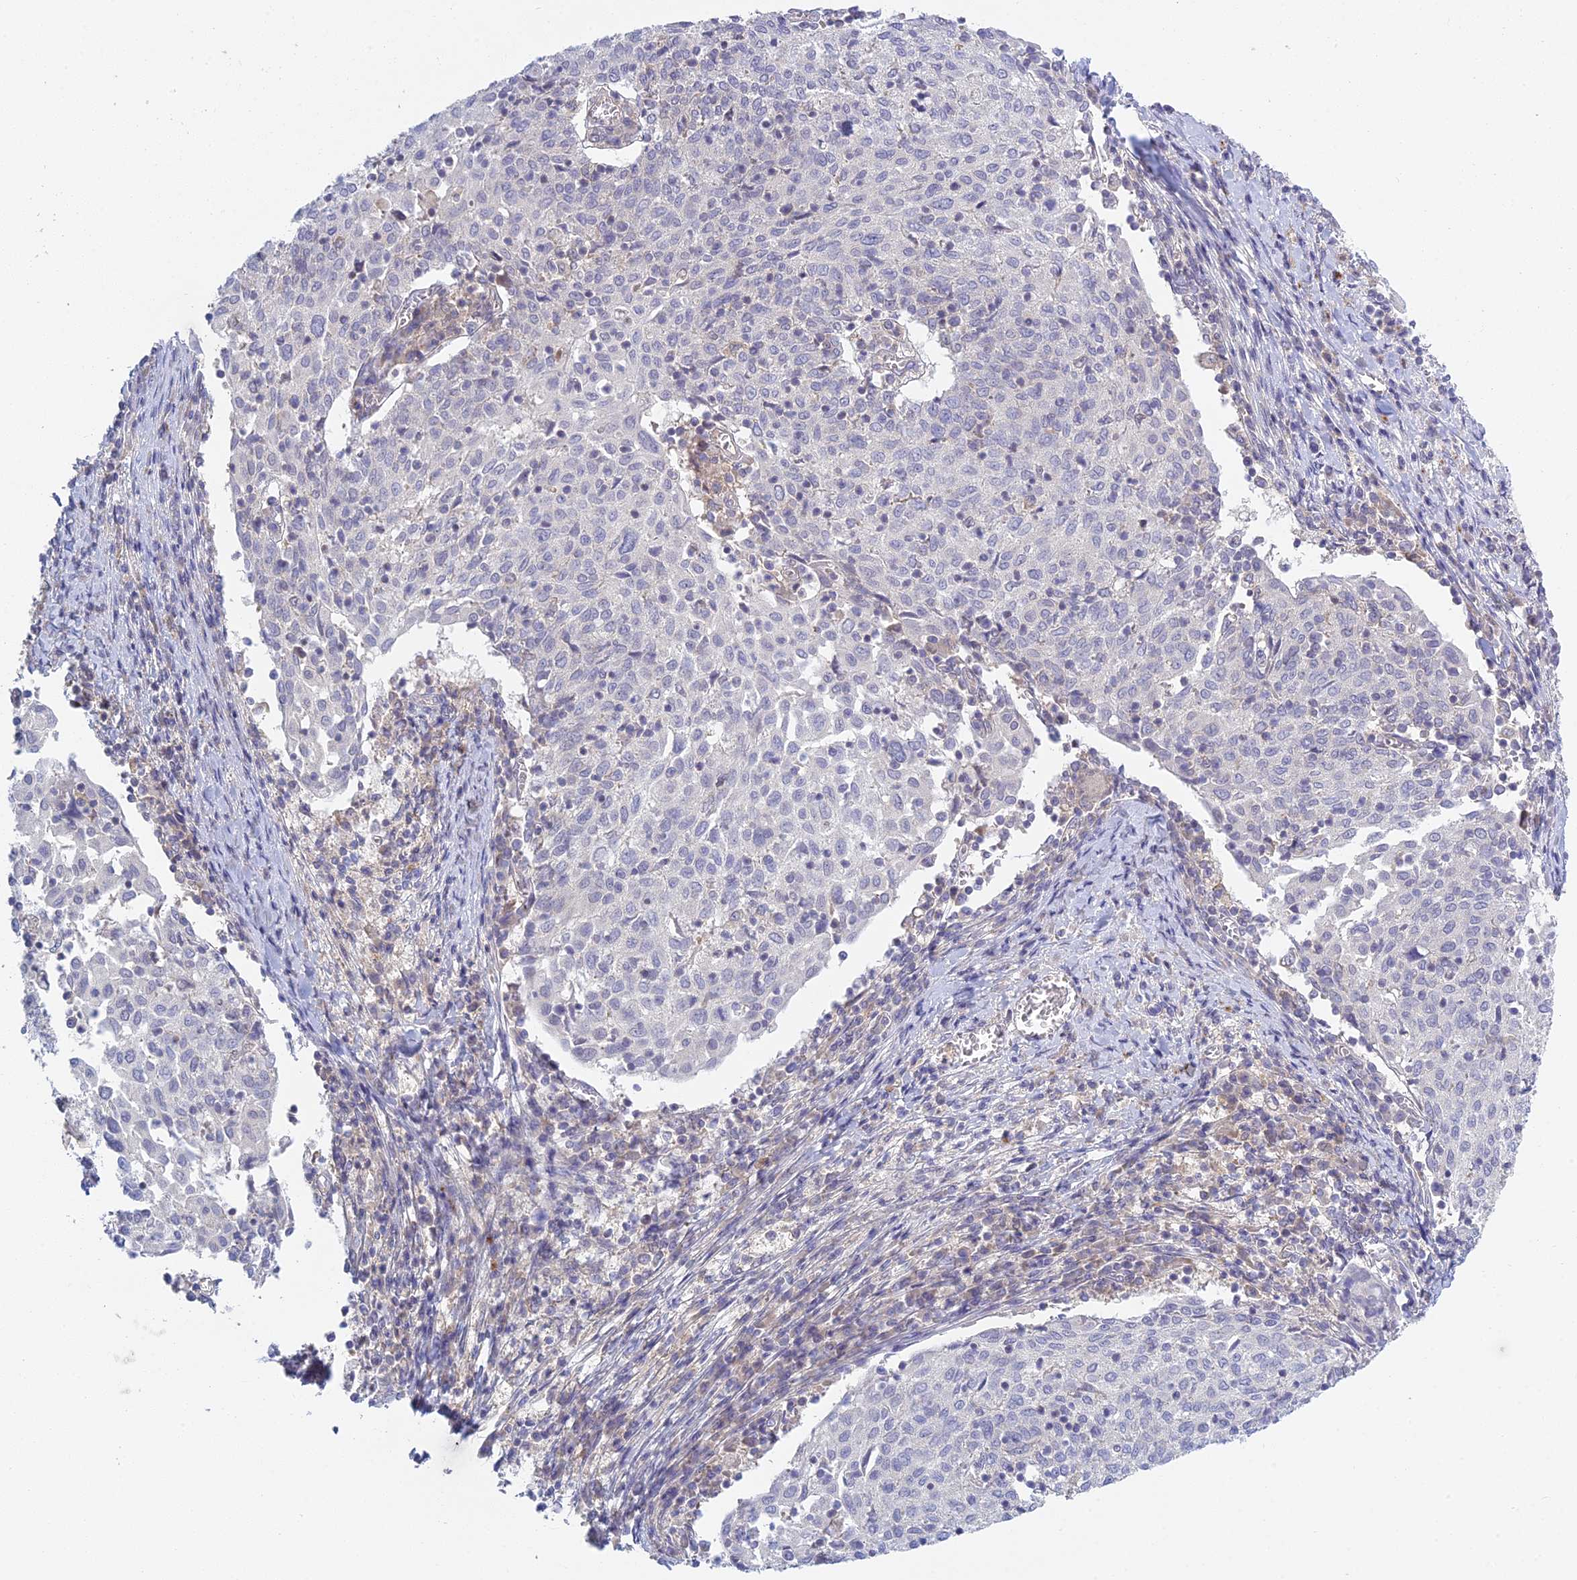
{"staining": {"intensity": "negative", "quantity": "none", "location": "none"}, "tissue": "cervical cancer", "cell_type": "Tumor cells", "image_type": "cancer", "snomed": [{"axis": "morphology", "description": "Squamous cell carcinoma, NOS"}, {"axis": "topography", "description": "Cervix"}], "caption": "This is an IHC micrograph of cervical cancer (squamous cell carcinoma). There is no expression in tumor cells.", "gene": "METTL26", "patient": {"sex": "female", "age": 52}}